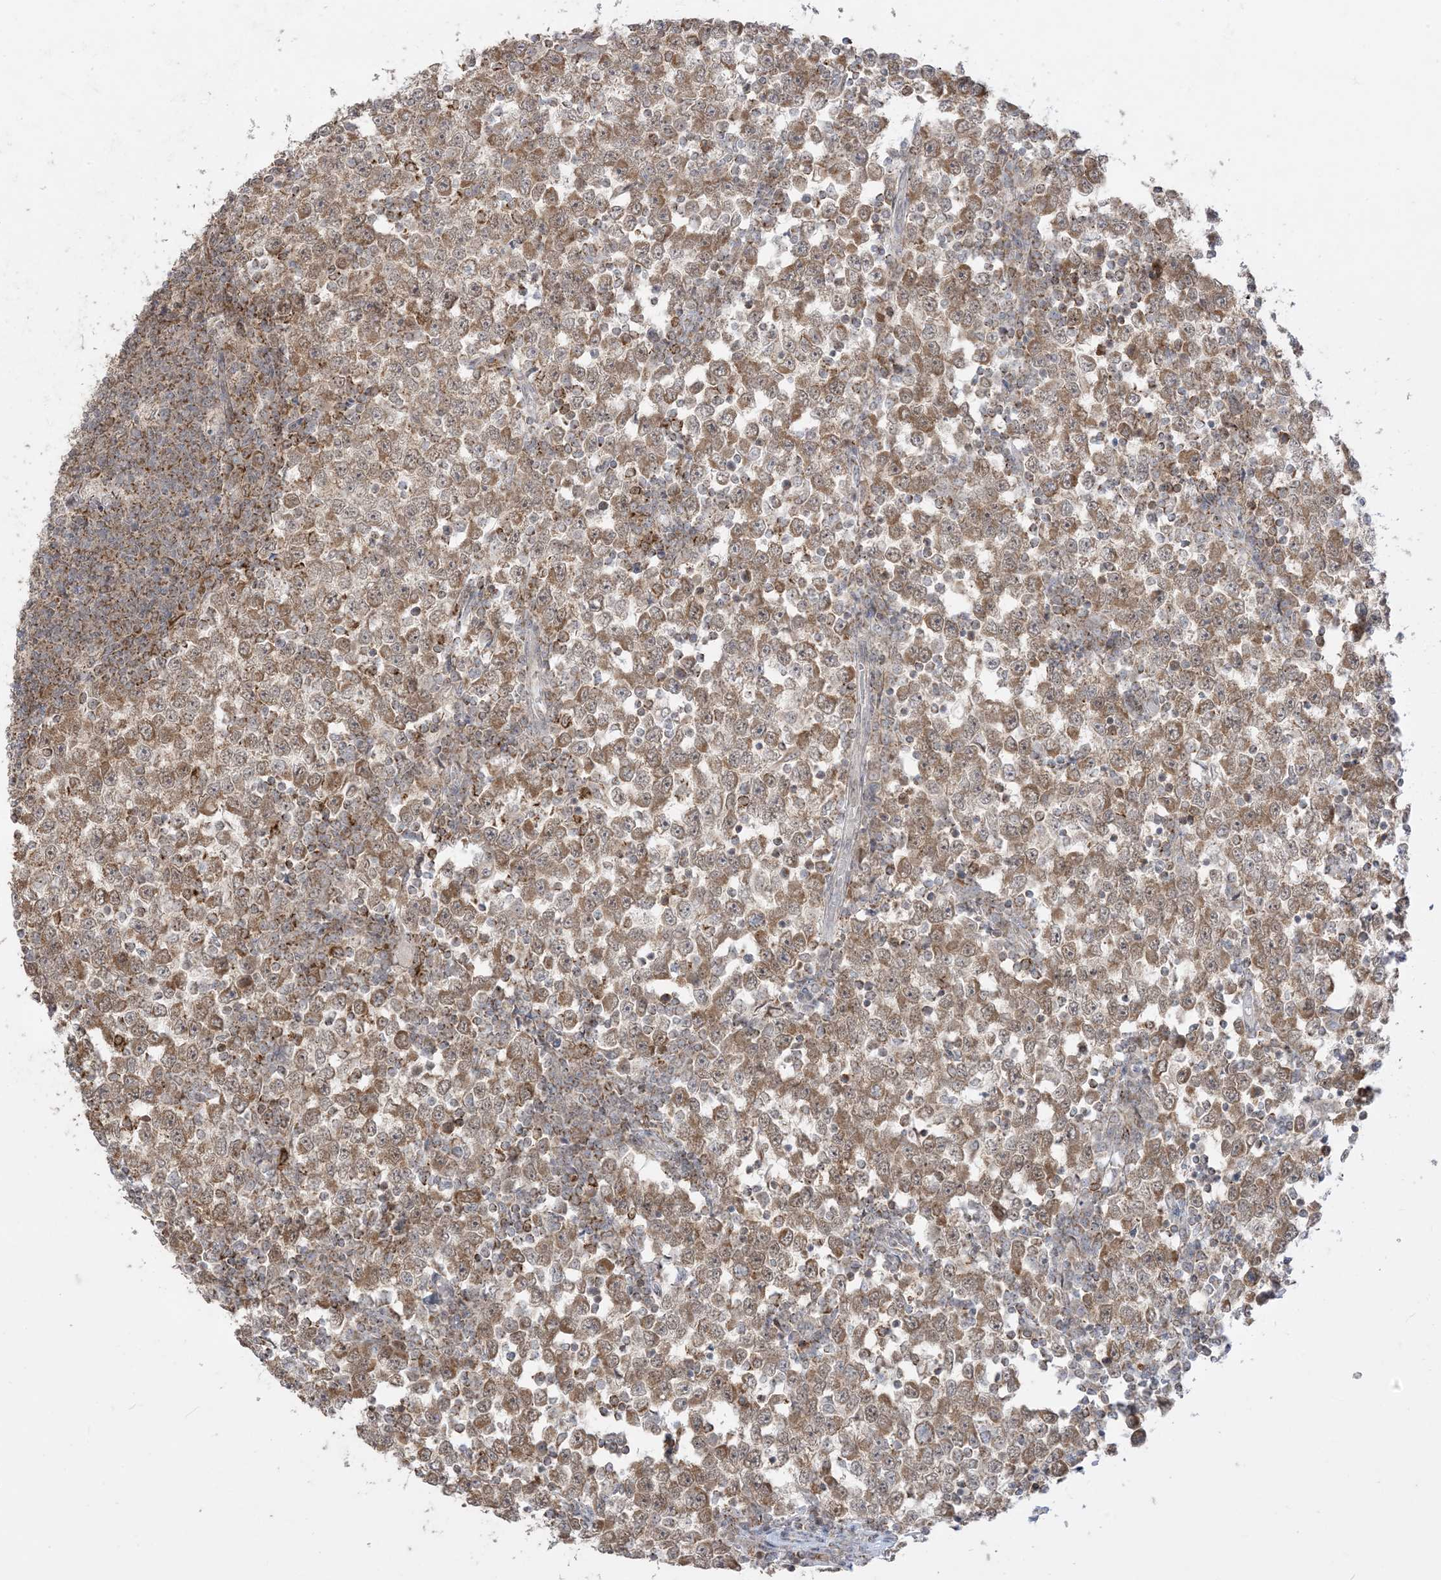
{"staining": {"intensity": "moderate", "quantity": ">75%", "location": "cytoplasmic/membranous"}, "tissue": "testis cancer", "cell_type": "Tumor cells", "image_type": "cancer", "snomed": [{"axis": "morphology", "description": "Seminoma, NOS"}, {"axis": "topography", "description": "Testis"}], "caption": "A micrograph showing moderate cytoplasmic/membranous positivity in about >75% of tumor cells in testis cancer, as visualized by brown immunohistochemical staining.", "gene": "KANSL3", "patient": {"sex": "male", "age": 65}}